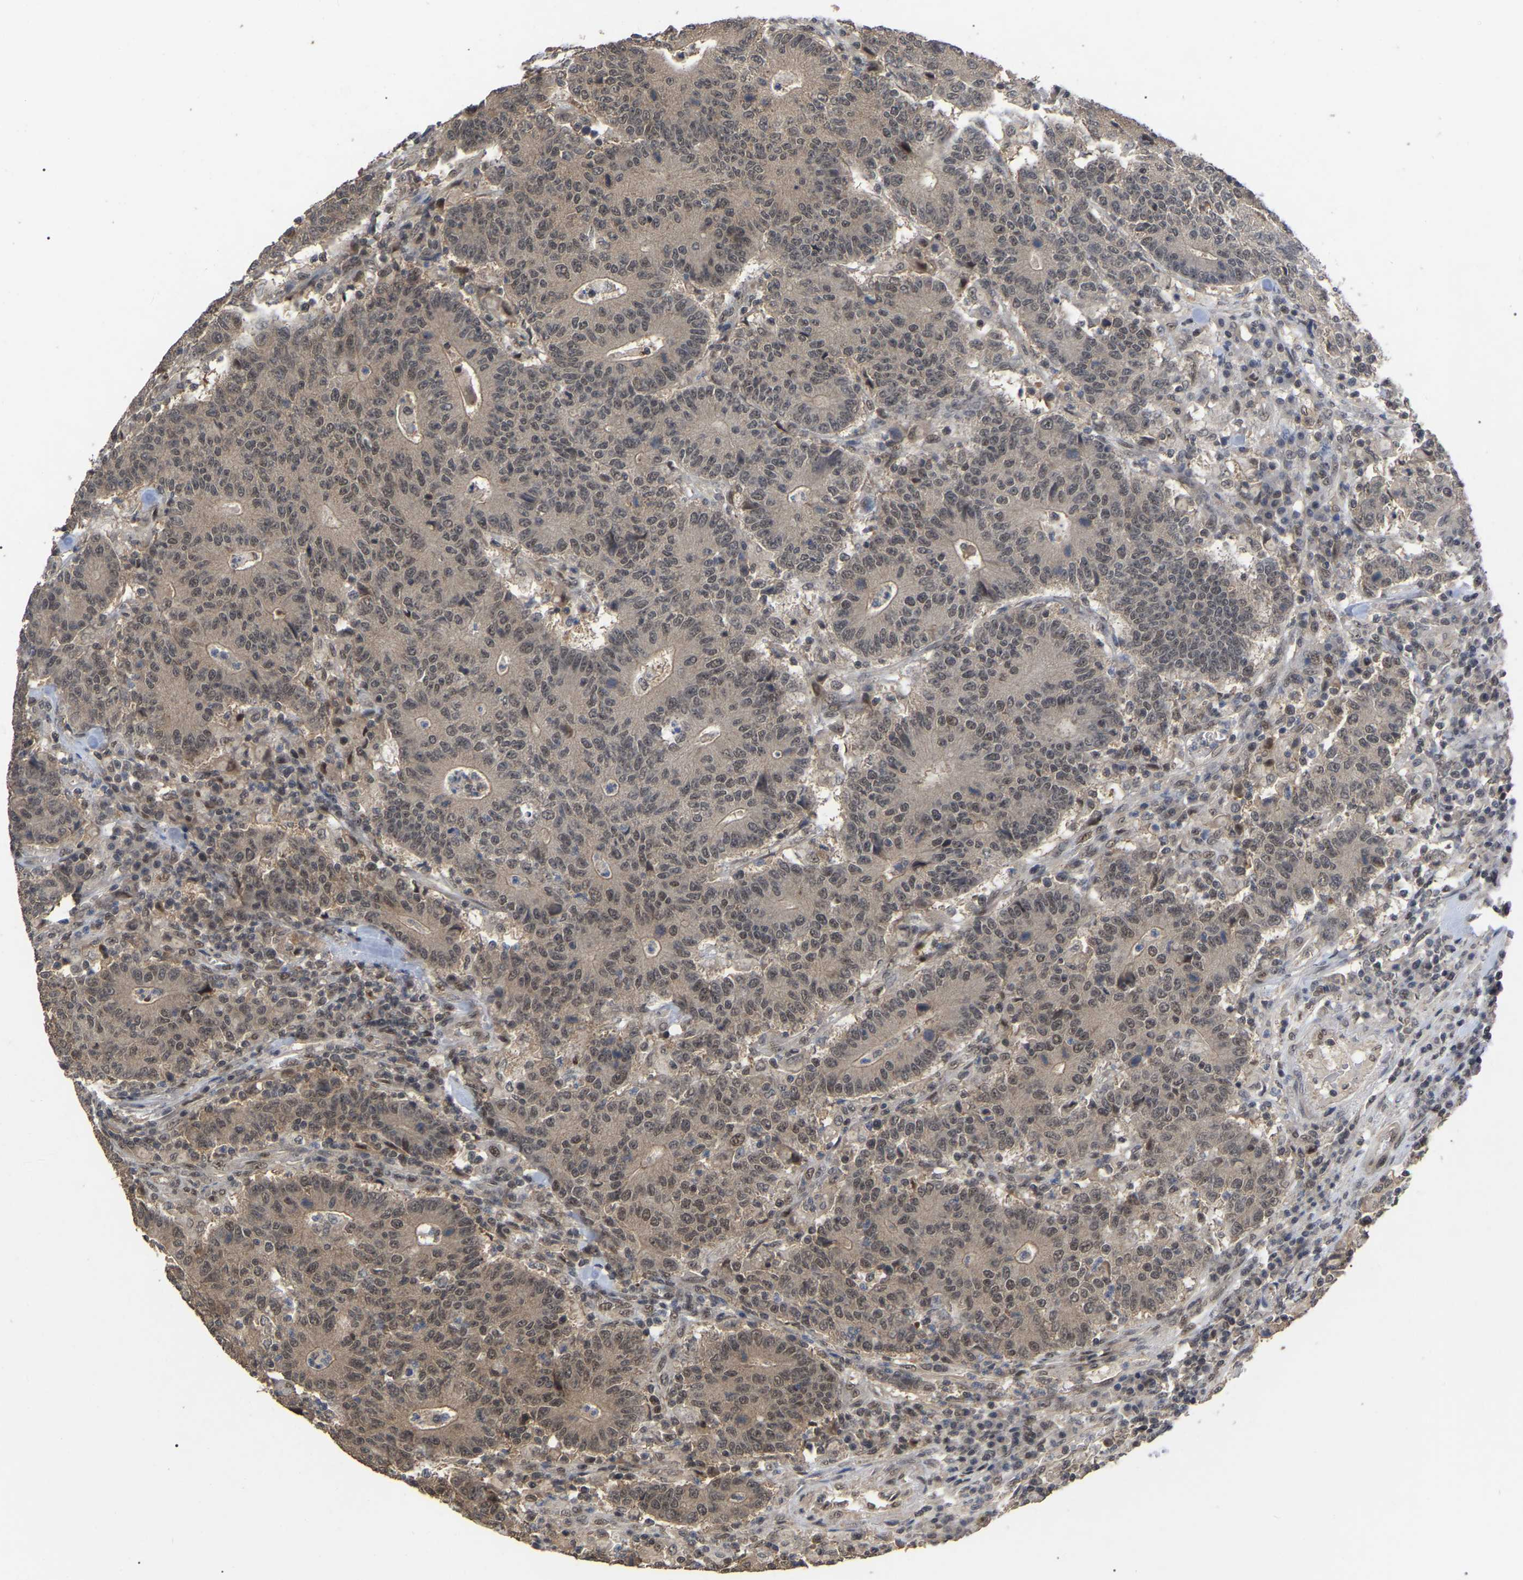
{"staining": {"intensity": "weak", "quantity": ">75%", "location": "cytoplasmic/membranous,nuclear"}, "tissue": "colorectal cancer", "cell_type": "Tumor cells", "image_type": "cancer", "snomed": [{"axis": "morphology", "description": "Normal tissue, NOS"}, {"axis": "morphology", "description": "Adenocarcinoma, NOS"}, {"axis": "topography", "description": "Colon"}], "caption": "An immunohistochemistry micrograph of neoplastic tissue is shown. Protein staining in brown labels weak cytoplasmic/membranous and nuclear positivity in colorectal adenocarcinoma within tumor cells.", "gene": "JAZF1", "patient": {"sex": "female", "age": 75}}